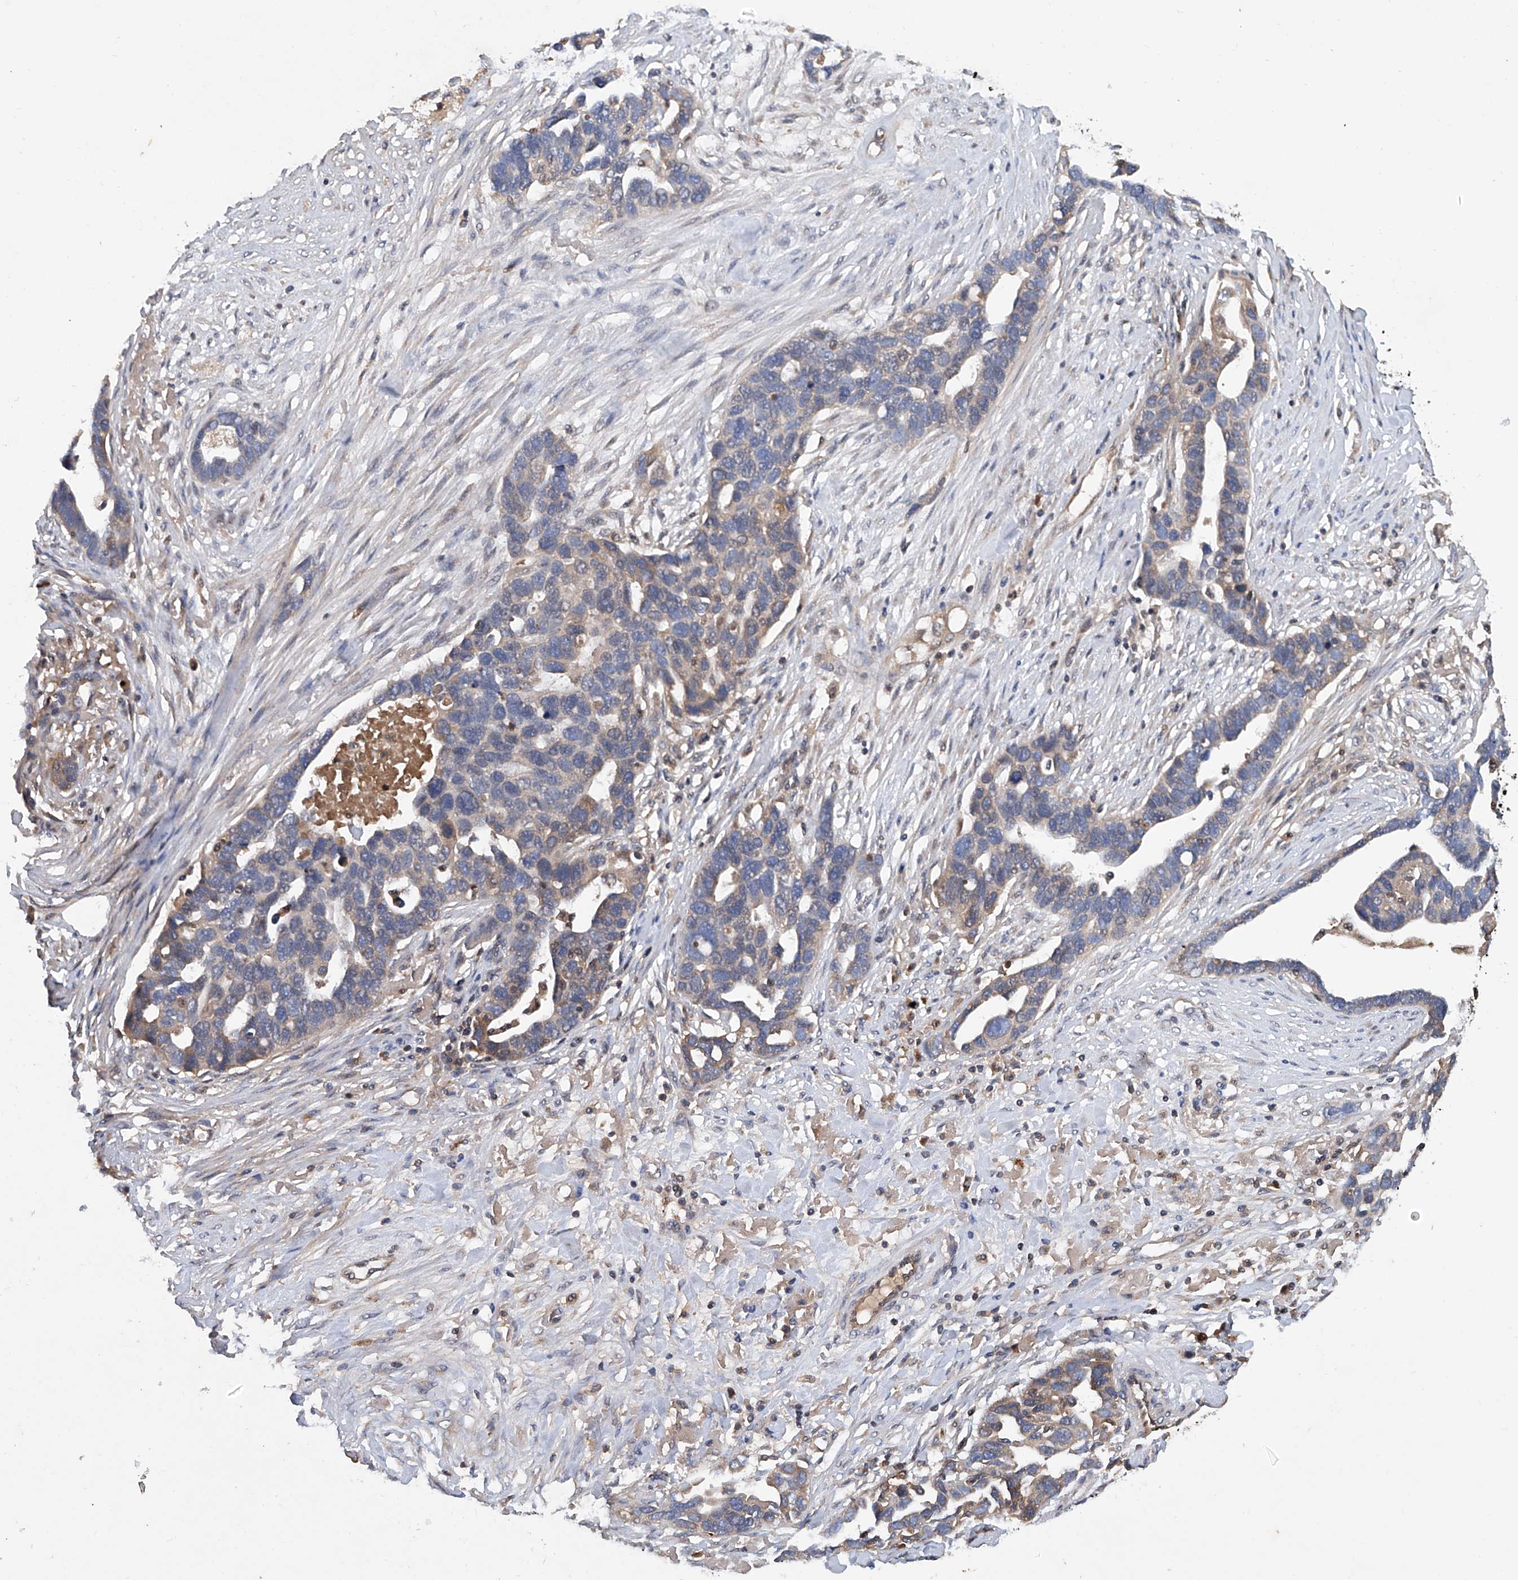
{"staining": {"intensity": "weak", "quantity": "25%-75%", "location": "cytoplasmic/membranous"}, "tissue": "ovarian cancer", "cell_type": "Tumor cells", "image_type": "cancer", "snomed": [{"axis": "morphology", "description": "Cystadenocarcinoma, serous, NOS"}, {"axis": "topography", "description": "Ovary"}], "caption": "This is an image of immunohistochemistry (IHC) staining of ovarian cancer, which shows weak positivity in the cytoplasmic/membranous of tumor cells.", "gene": "ASCC3", "patient": {"sex": "female", "age": 54}}